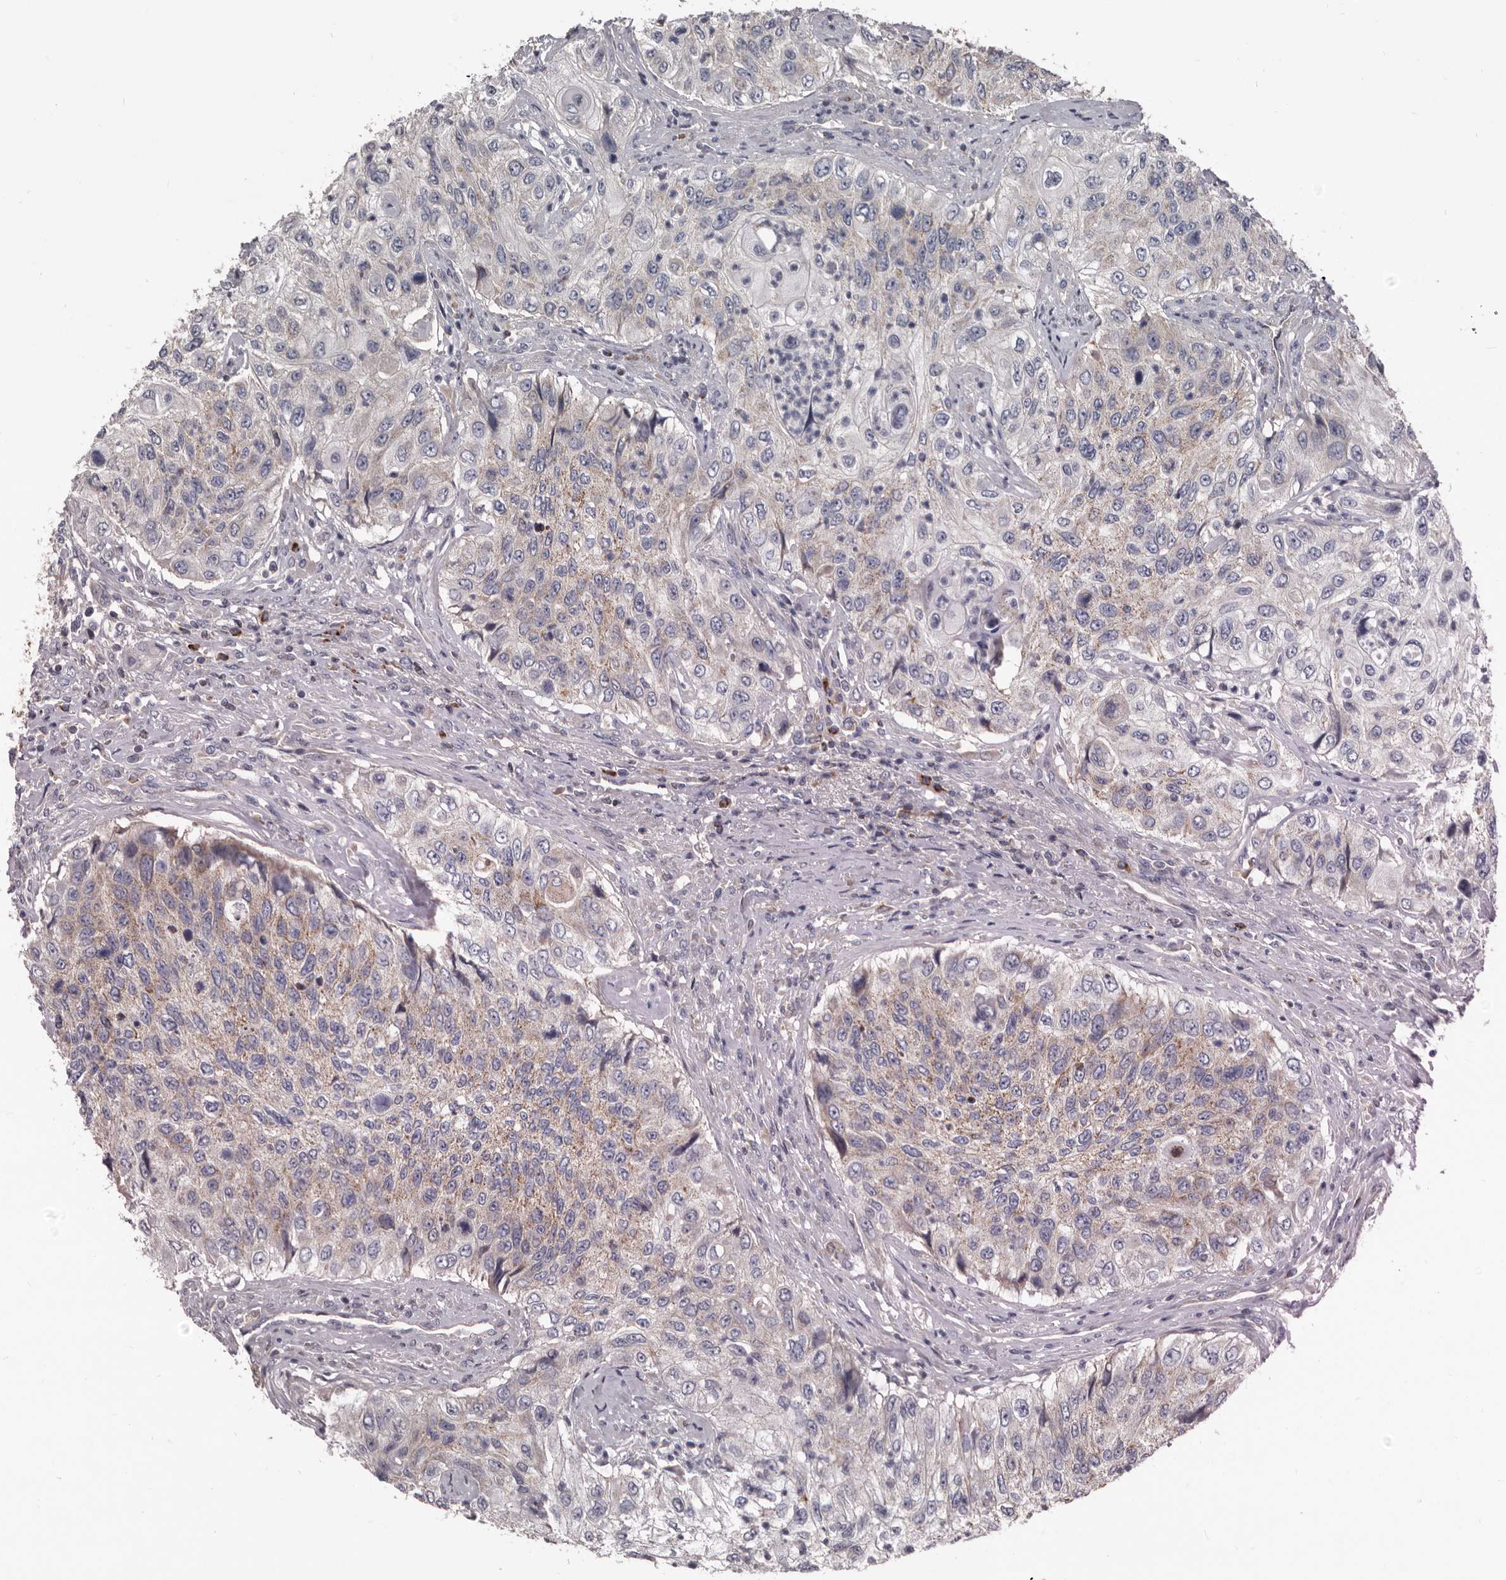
{"staining": {"intensity": "weak", "quantity": "25%-75%", "location": "cytoplasmic/membranous"}, "tissue": "urothelial cancer", "cell_type": "Tumor cells", "image_type": "cancer", "snomed": [{"axis": "morphology", "description": "Urothelial carcinoma, High grade"}, {"axis": "topography", "description": "Urinary bladder"}], "caption": "Immunohistochemical staining of human urothelial cancer demonstrates weak cytoplasmic/membranous protein staining in about 25%-75% of tumor cells.", "gene": "ALDH5A1", "patient": {"sex": "female", "age": 60}}